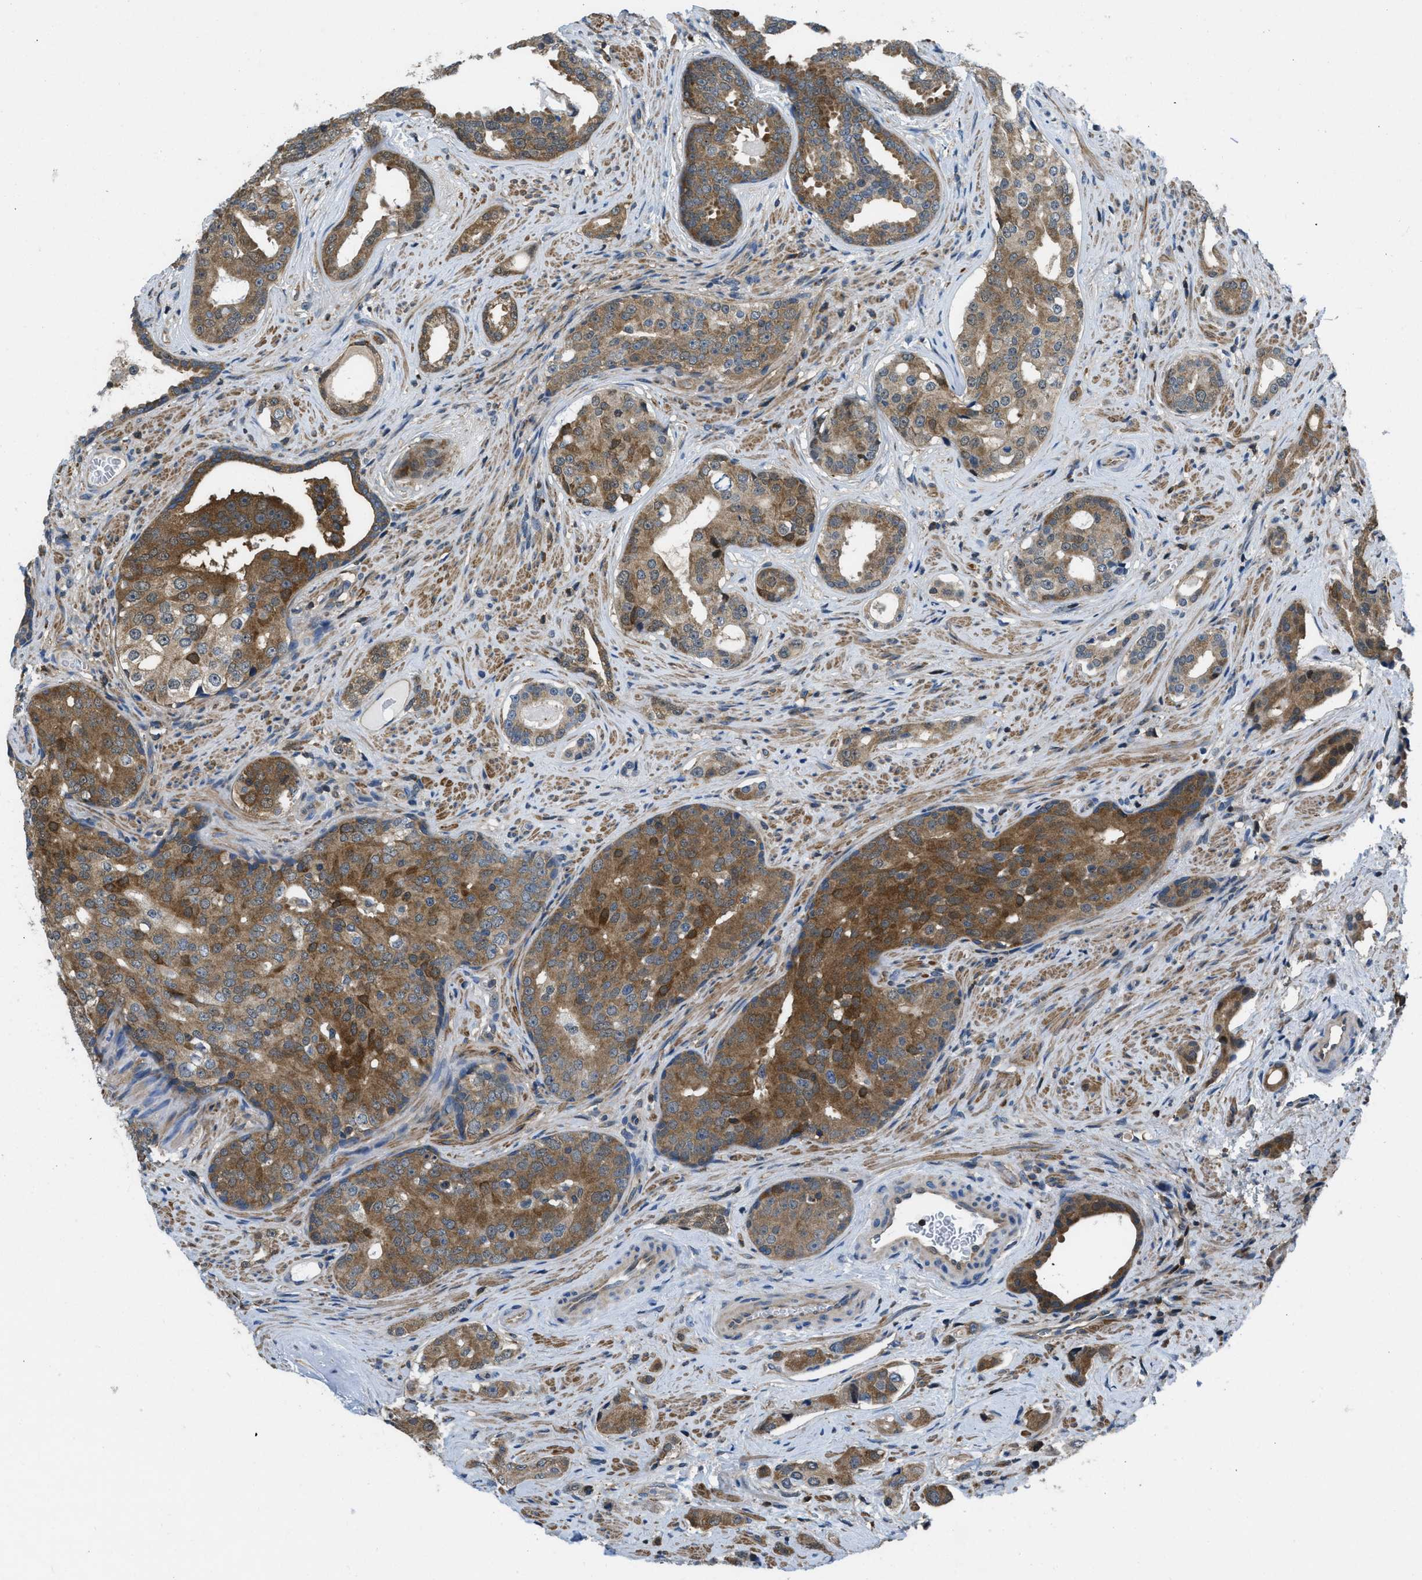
{"staining": {"intensity": "moderate", "quantity": ">75%", "location": "cytoplasmic/membranous"}, "tissue": "prostate cancer", "cell_type": "Tumor cells", "image_type": "cancer", "snomed": [{"axis": "morphology", "description": "Adenocarcinoma, High grade"}, {"axis": "topography", "description": "Prostate"}], "caption": "Immunohistochemical staining of prostate high-grade adenocarcinoma shows medium levels of moderate cytoplasmic/membranous staining in approximately >75% of tumor cells.", "gene": "PIP5K1C", "patient": {"sex": "male", "age": 71}}